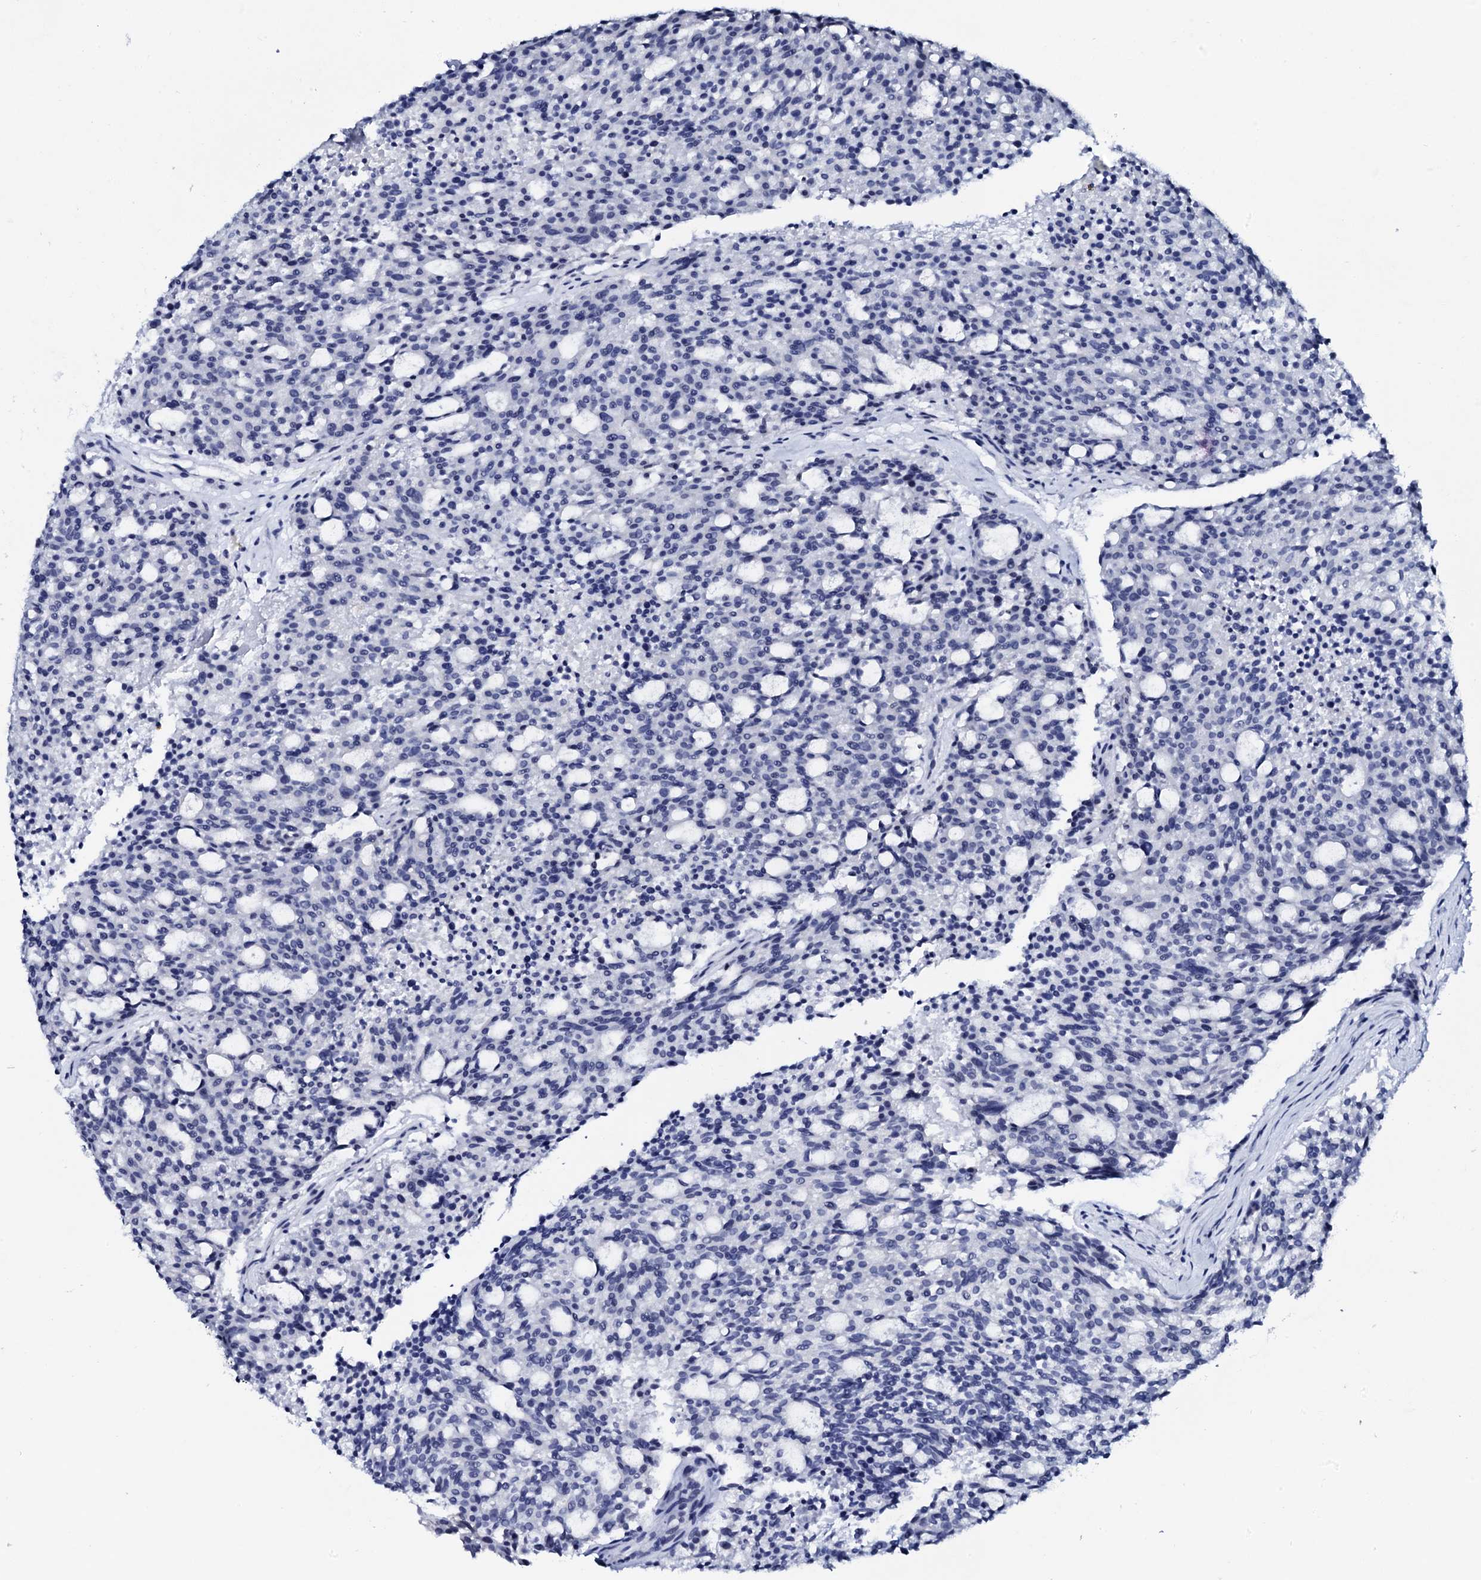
{"staining": {"intensity": "negative", "quantity": "none", "location": "none"}, "tissue": "carcinoid", "cell_type": "Tumor cells", "image_type": "cancer", "snomed": [{"axis": "morphology", "description": "Carcinoid, malignant, NOS"}, {"axis": "topography", "description": "Pancreas"}], "caption": "Tumor cells show no significant expression in malignant carcinoid. The staining is performed using DAB brown chromogen with nuclei counter-stained in using hematoxylin.", "gene": "SPATA19", "patient": {"sex": "female", "age": 54}}